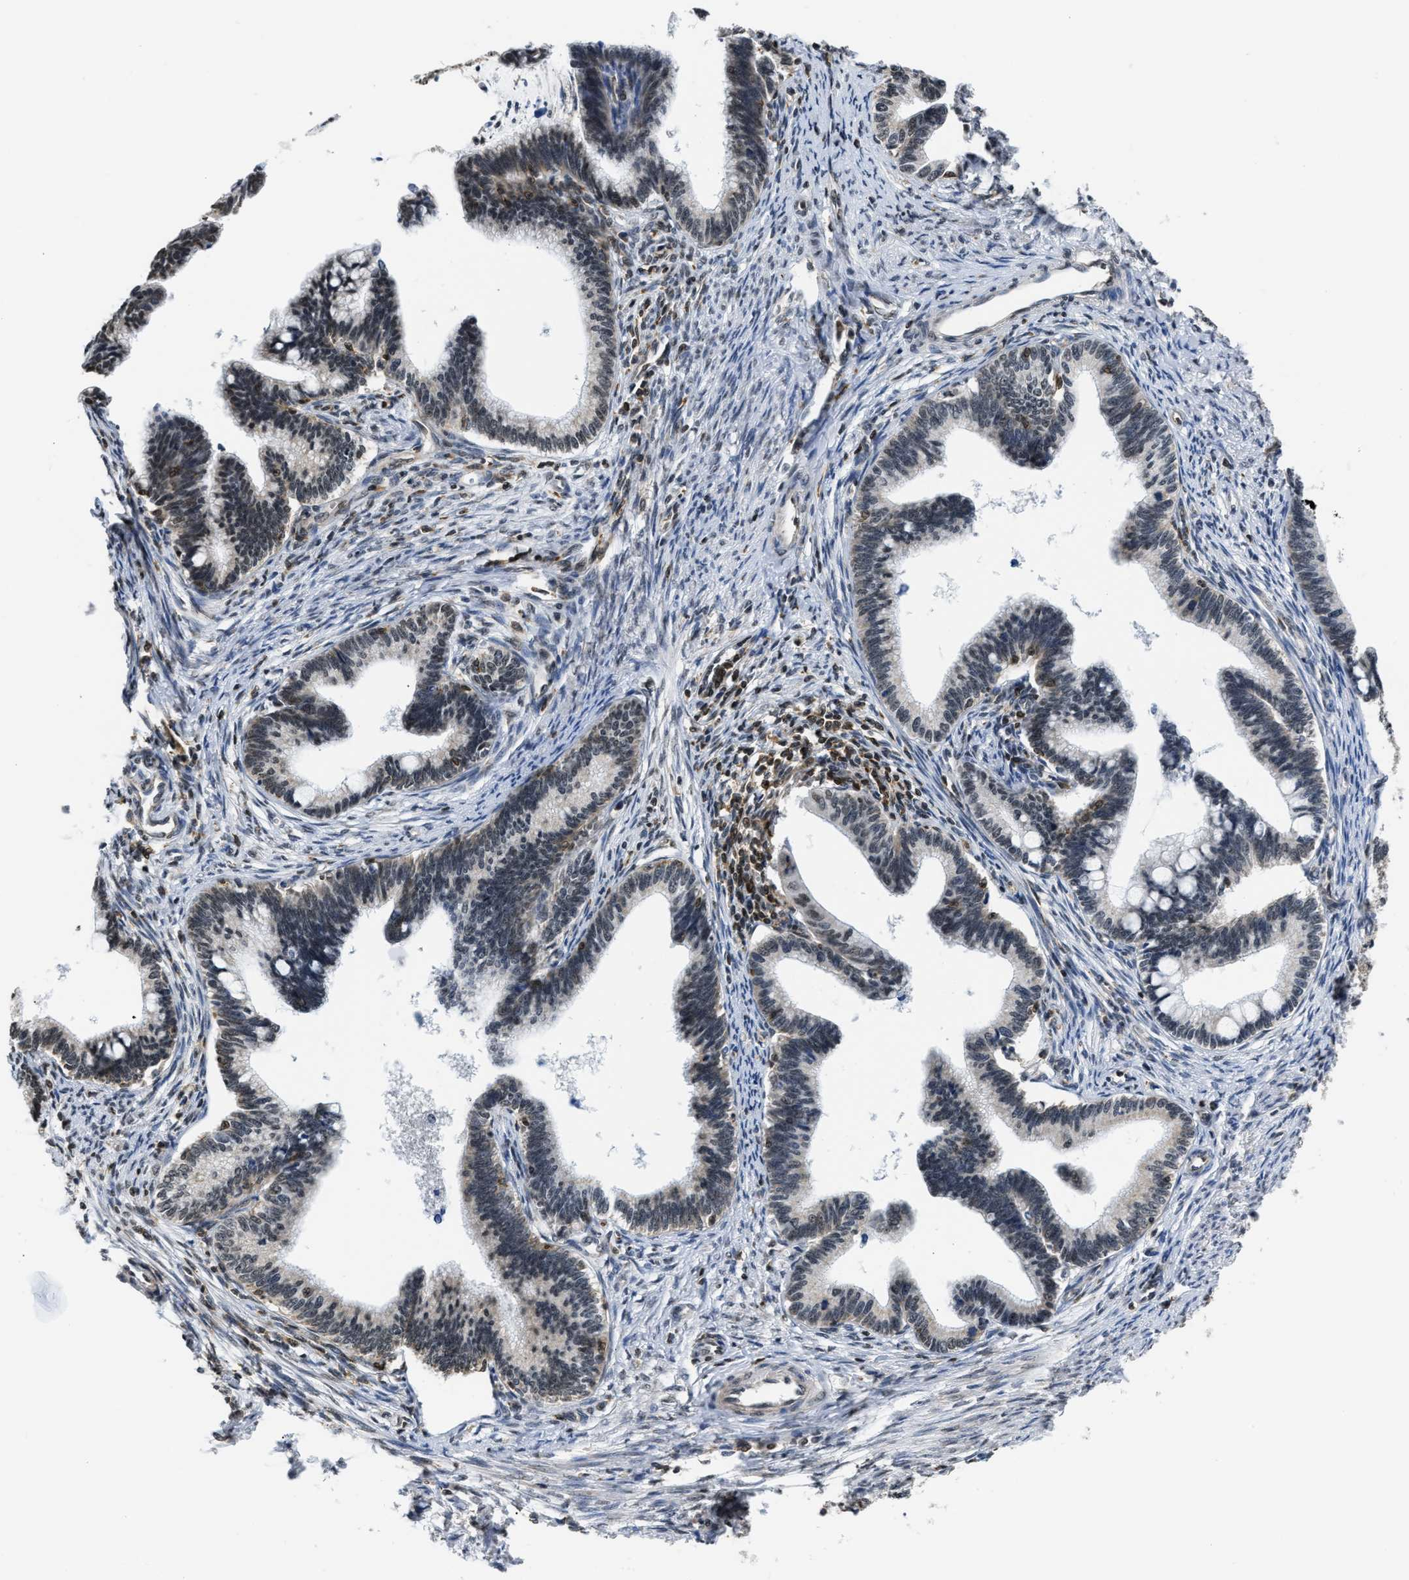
{"staining": {"intensity": "weak", "quantity": "<25%", "location": "nuclear"}, "tissue": "cervical cancer", "cell_type": "Tumor cells", "image_type": "cancer", "snomed": [{"axis": "morphology", "description": "Adenocarcinoma, NOS"}, {"axis": "topography", "description": "Cervix"}], "caption": "Human cervical cancer (adenocarcinoma) stained for a protein using IHC demonstrates no staining in tumor cells.", "gene": "STK10", "patient": {"sex": "female", "age": 36}}